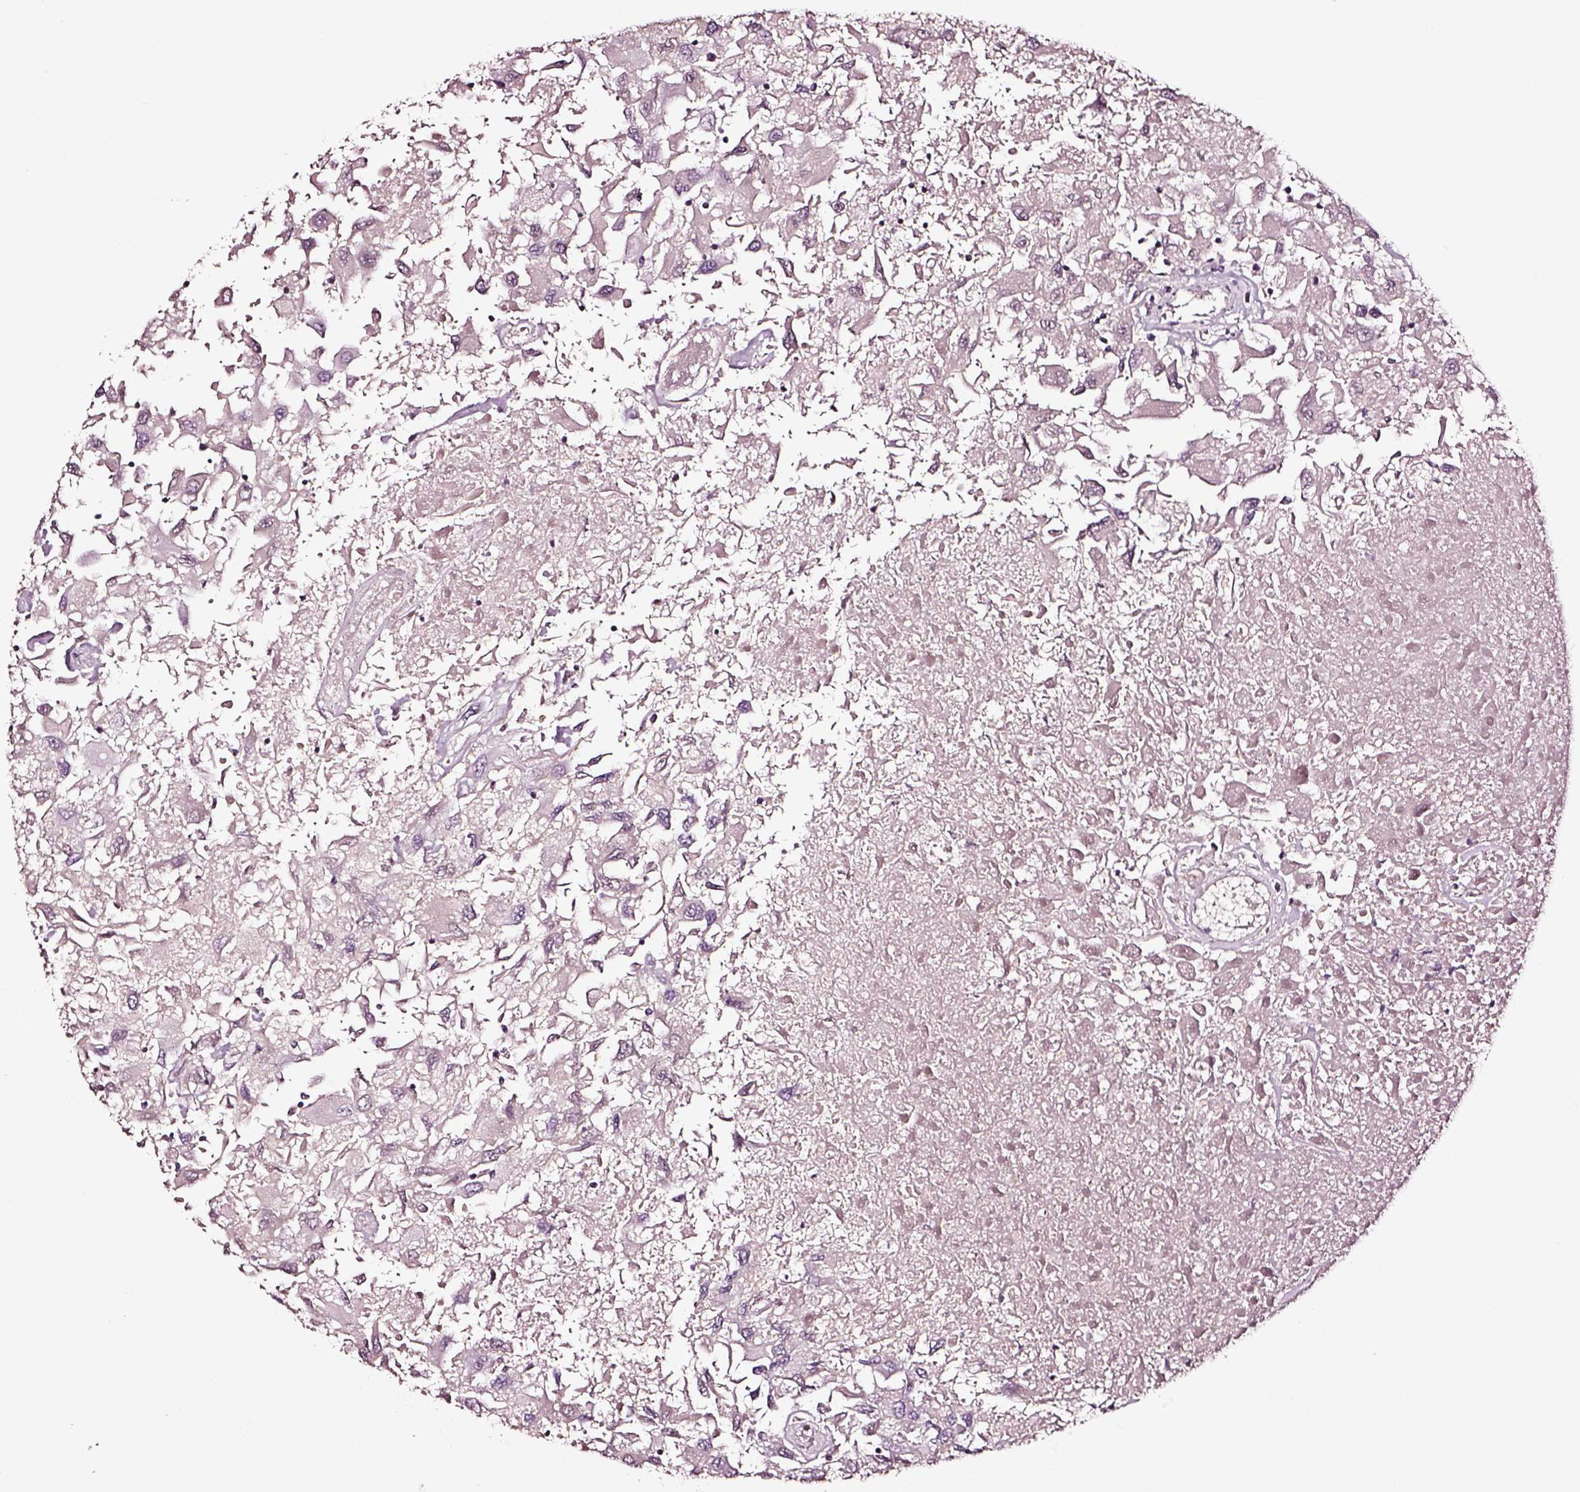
{"staining": {"intensity": "negative", "quantity": "none", "location": "none"}, "tissue": "renal cancer", "cell_type": "Tumor cells", "image_type": "cancer", "snomed": [{"axis": "morphology", "description": "Adenocarcinoma, NOS"}, {"axis": "topography", "description": "Kidney"}], "caption": "IHC of renal cancer (adenocarcinoma) displays no positivity in tumor cells.", "gene": "SMIM17", "patient": {"sex": "female", "age": 76}}